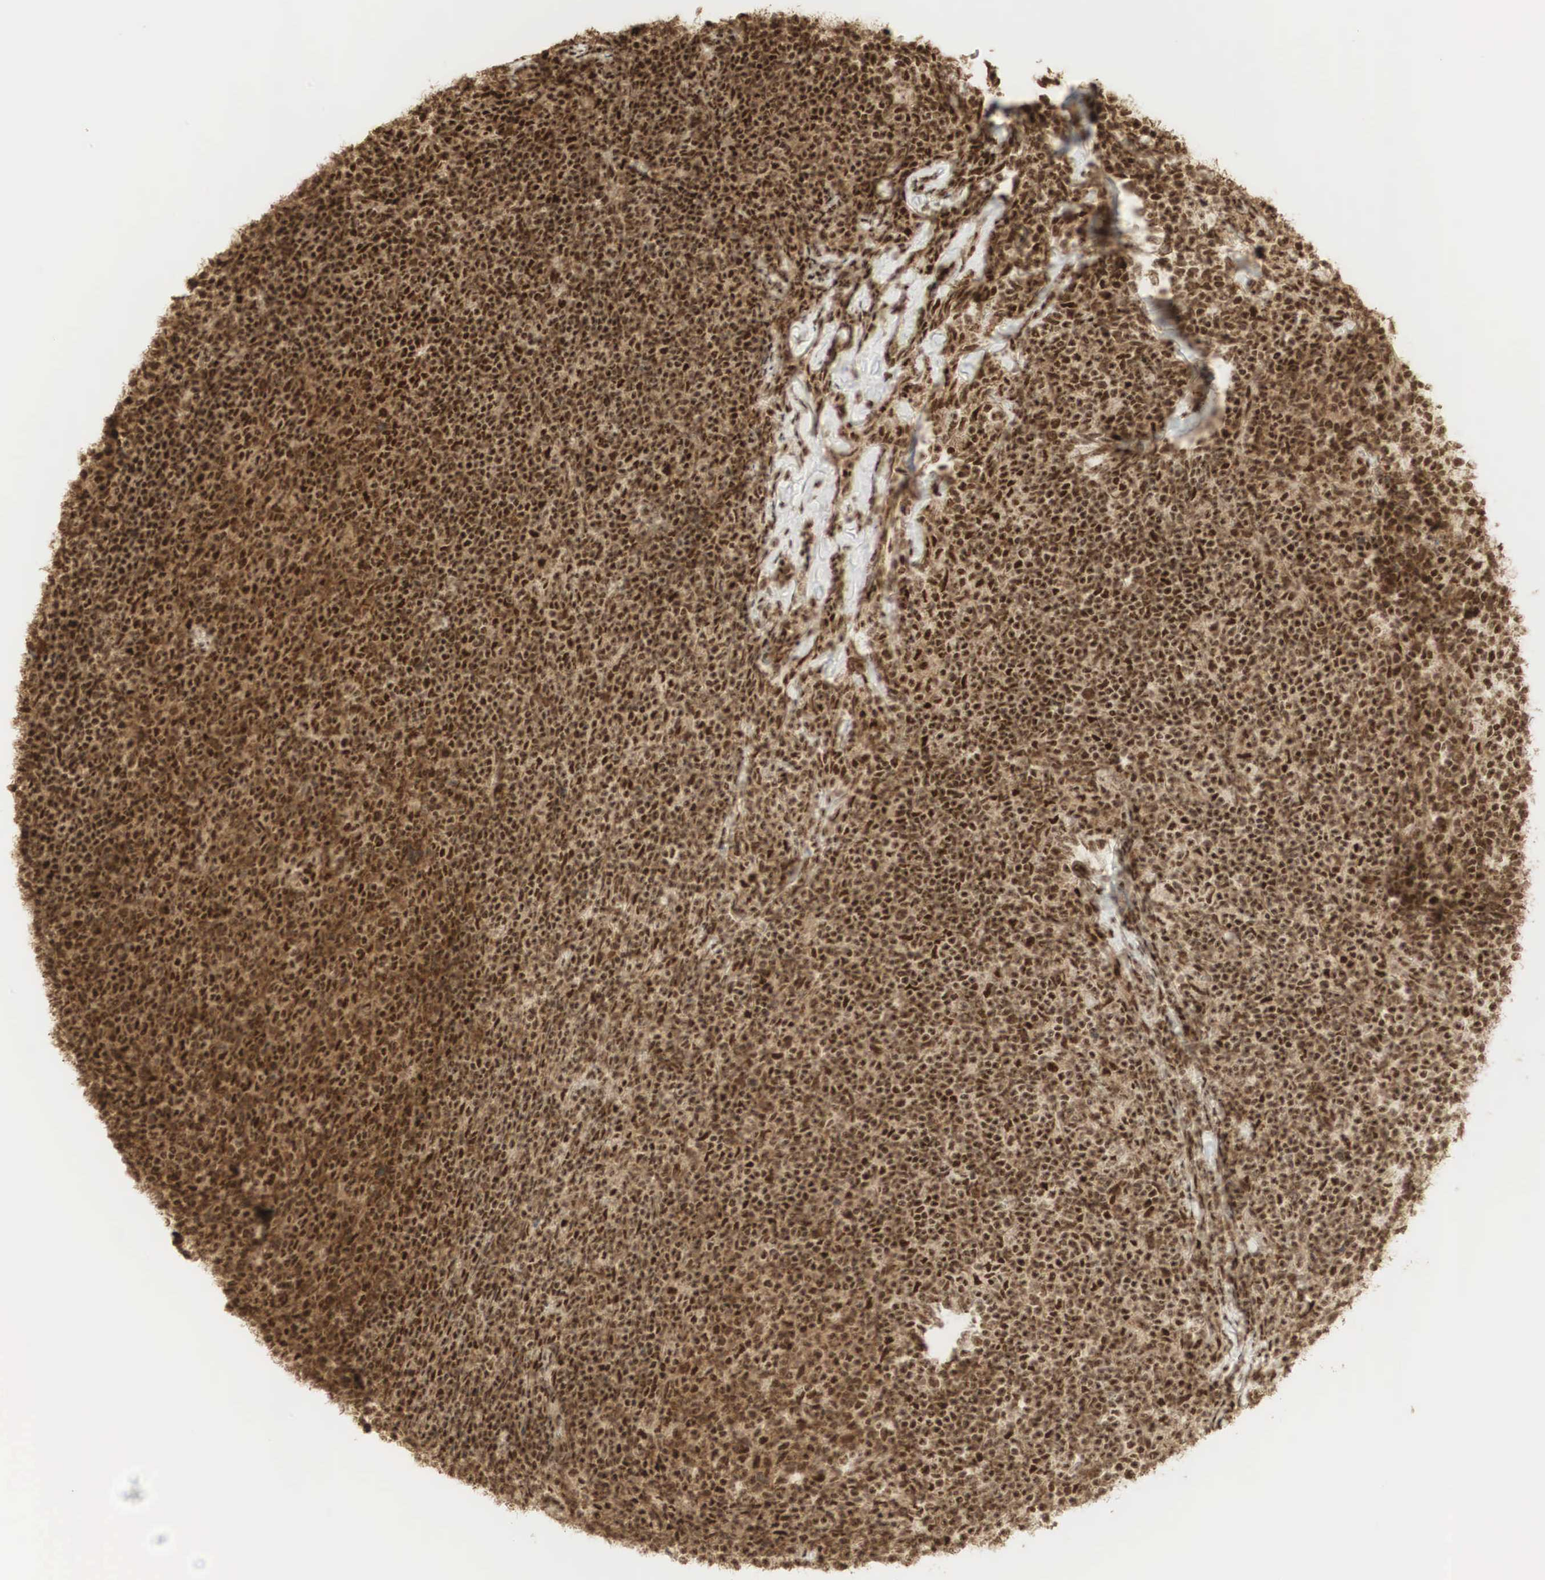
{"staining": {"intensity": "strong", "quantity": ">75%", "location": "cytoplasmic/membranous,nuclear"}, "tissue": "lymphoma", "cell_type": "Tumor cells", "image_type": "cancer", "snomed": [{"axis": "morphology", "description": "Malignant lymphoma, non-Hodgkin's type, Low grade"}, {"axis": "topography", "description": "Lymph node"}], "caption": "Human malignant lymphoma, non-Hodgkin's type (low-grade) stained for a protein (brown) exhibits strong cytoplasmic/membranous and nuclear positive positivity in about >75% of tumor cells.", "gene": "RNF113A", "patient": {"sex": "male", "age": 74}}